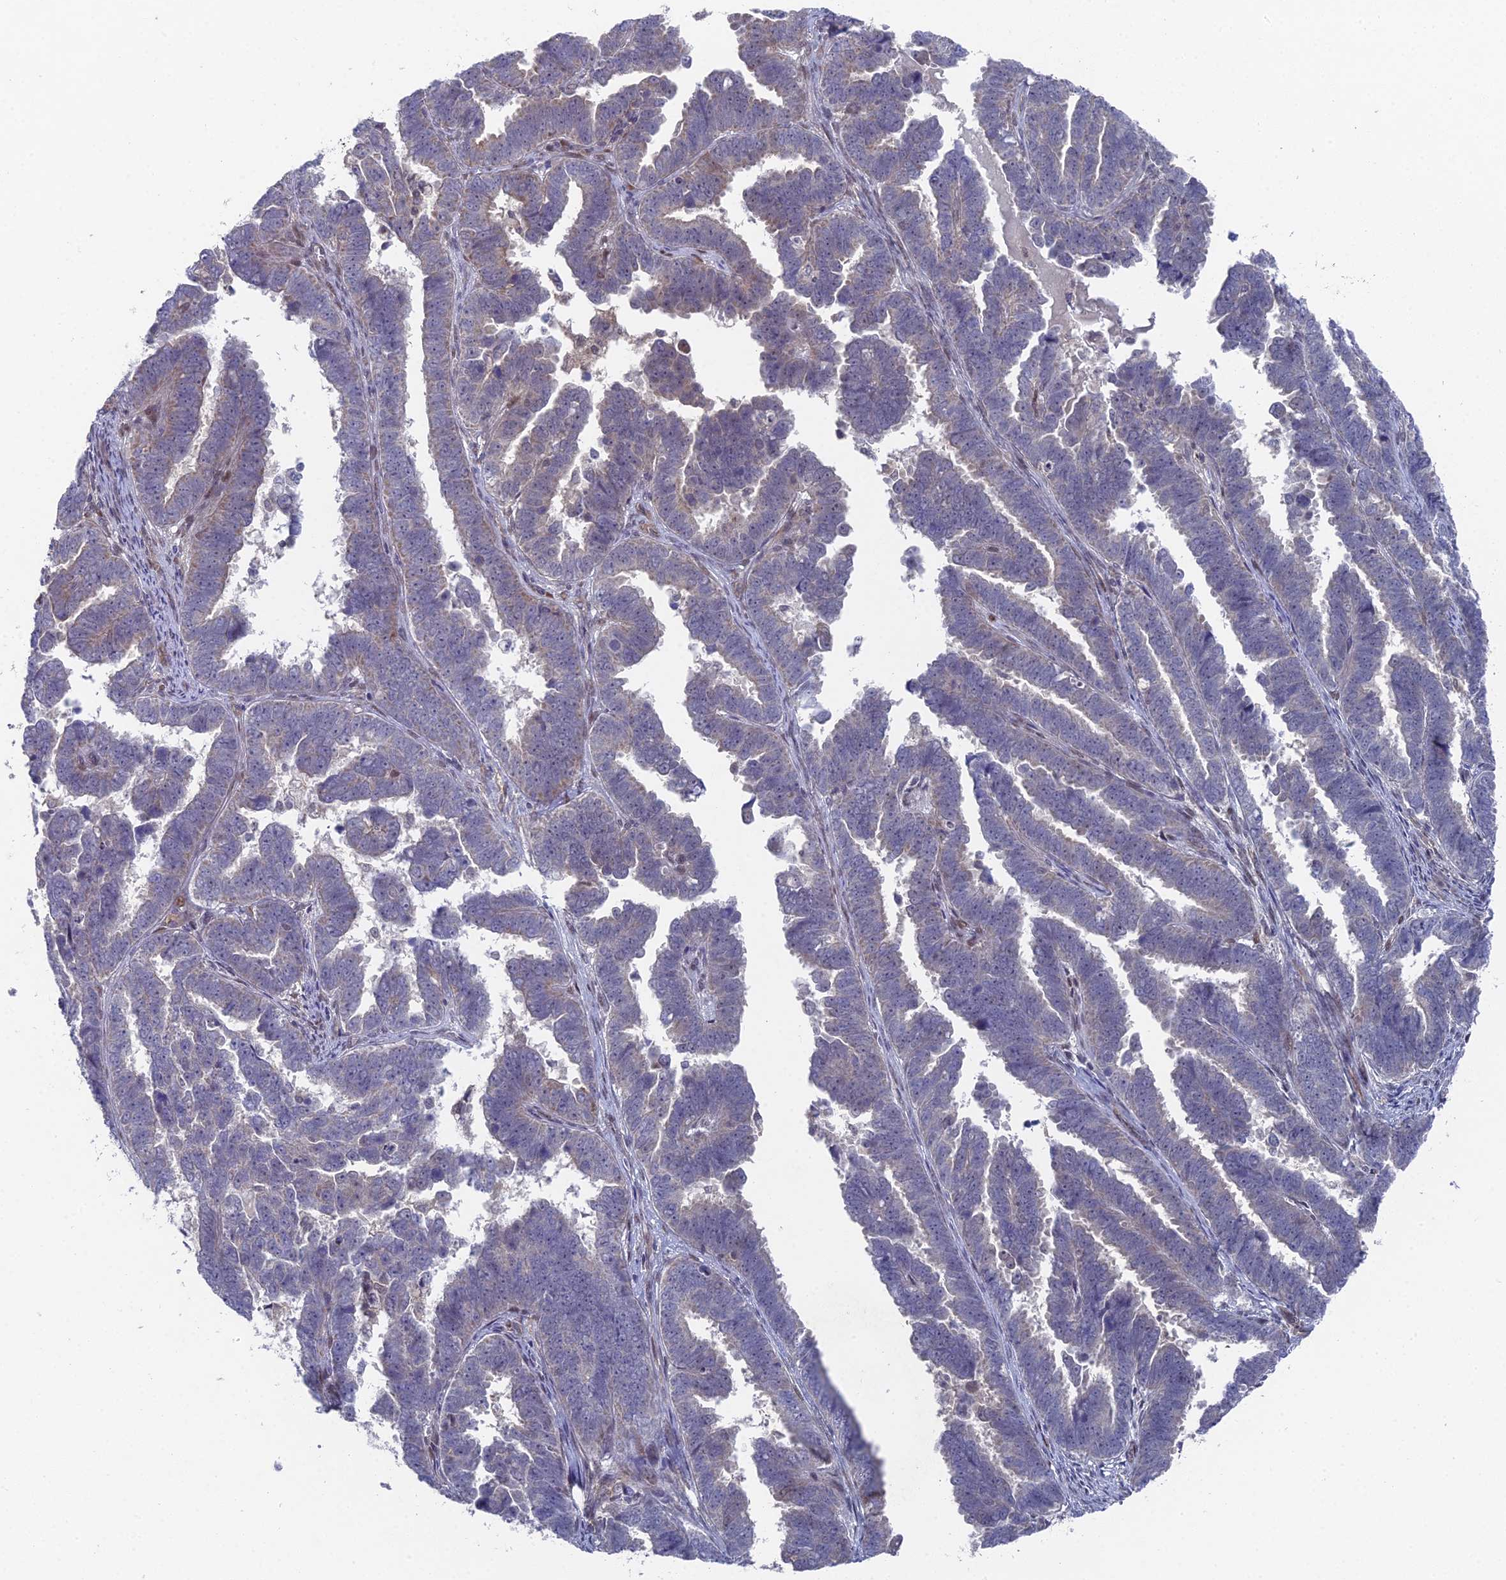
{"staining": {"intensity": "negative", "quantity": "none", "location": "none"}, "tissue": "endometrial cancer", "cell_type": "Tumor cells", "image_type": "cancer", "snomed": [{"axis": "morphology", "description": "Adenocarcinoma, NOS"}, {"axis": "topography", "description": "Endometrium"}], "caption": "Immunohistochemical staining of human endometrial cancer (adenocarcinoma) demonstrates no significant expression in tumor cells. (Brightfield microscopy of DAB (3,3'-diaminobenzidine) immunohistochemistry at high magnification).", "gene": "UNC5D", "patient": {"sex": "female", "age": 75}}